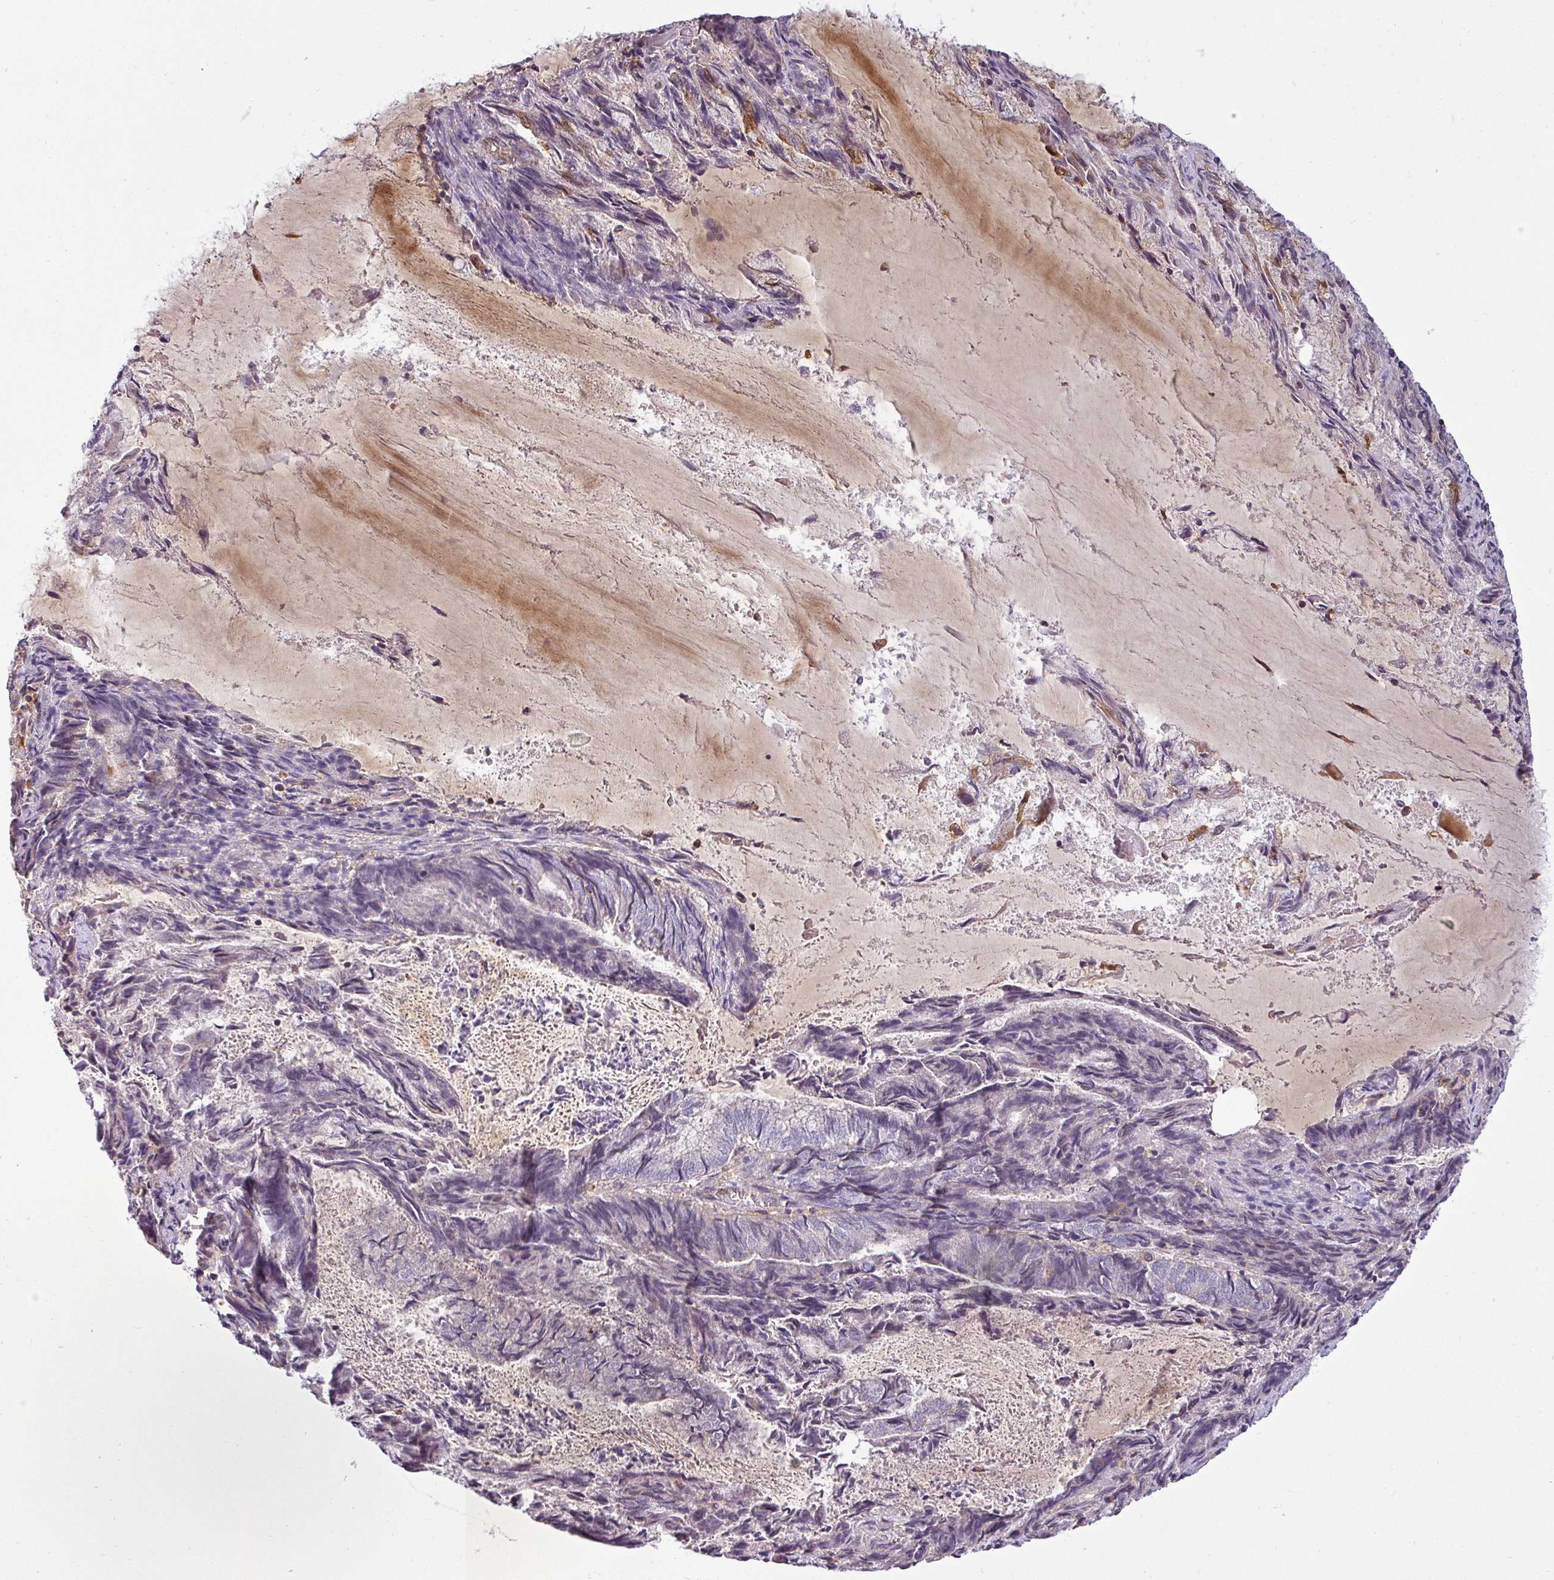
{"staining": {"intensity": "negative", "quantity": "none", "location": "none"}, "tissue": "endometrial cancer", "cell_type": "Tumor cells", "image_type": "cancer", "snomed": [{"axis": "morphology", "description": "Adenocarcinoma, NOS"}, {"axis": "topography", "description": "Endometrium"}], "caption": "Tumor cells are negative for brown protein staining in endometrial cancer. The staining is performed using DAB (3,3'-diaminobenzidine) brown chromogen with nuclei counter-stained in using hematoxylin.", "gene": "ZNF835", "patient": {"sex": "female", "age": 80}}